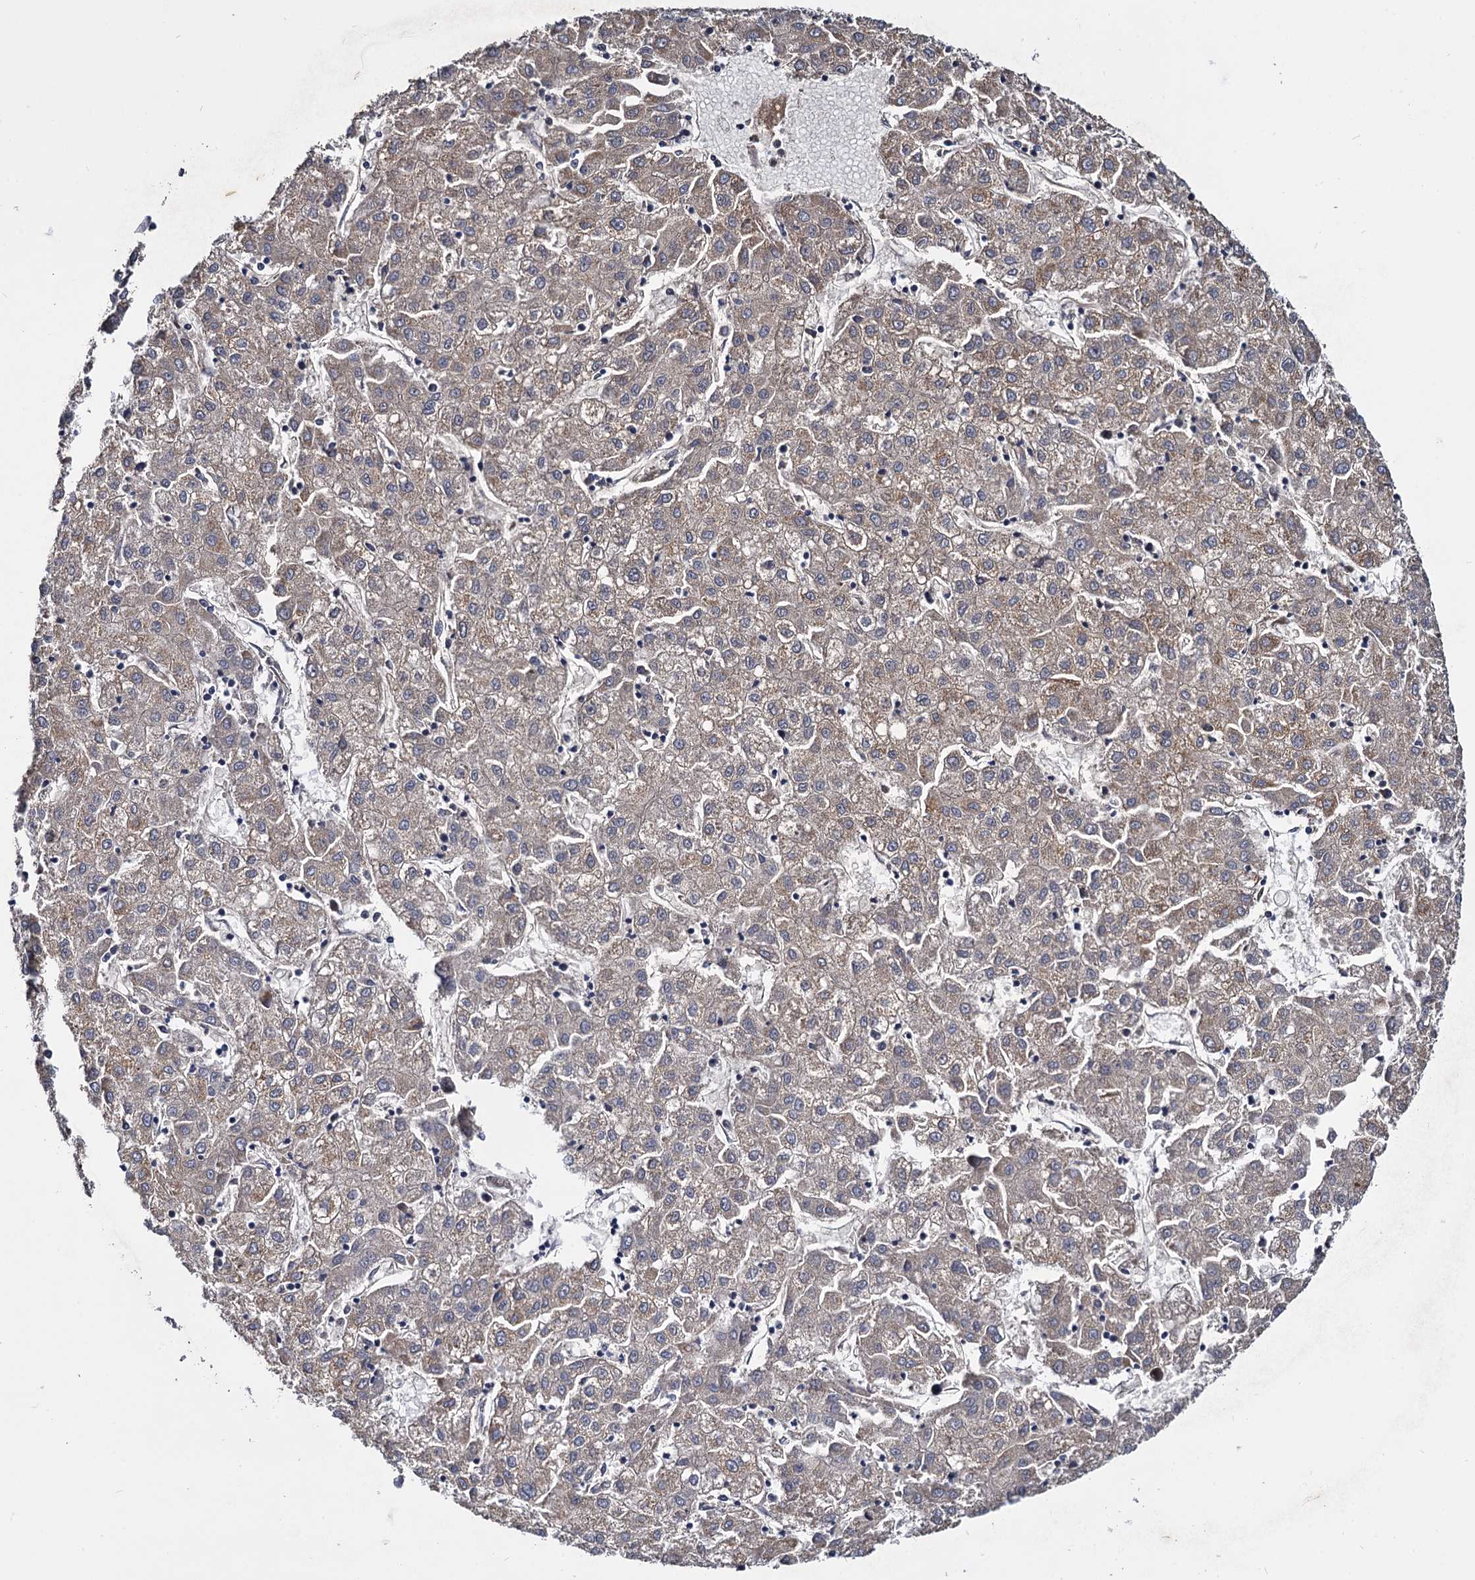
{"staining": {"intensity": "weak", "quantity": "25%-75%", "location": "cytoplasmic/membranous"}, "tissue": "liver cancer", "cell_type": "Tumor cells", "image_type": "cancer", "snomed": [{"axis": "morphology", "description": "Carcinoma, Hepatocellular, NOS"}, {"axis": "topography", "description": "Liver"}], "caption": "An IHC histopathology image of neoplastic tissue is shown. Protein staining in brown shows weak cytoplasmic/membranous positivity in liver cancer within tumor cells. (DAB (3,3'-diaminobenzidine) IHC, brown staining for protein, blue staining for nuclei).", "gene": "CEP192", "patient": {"sex": "male", "age": 72}}